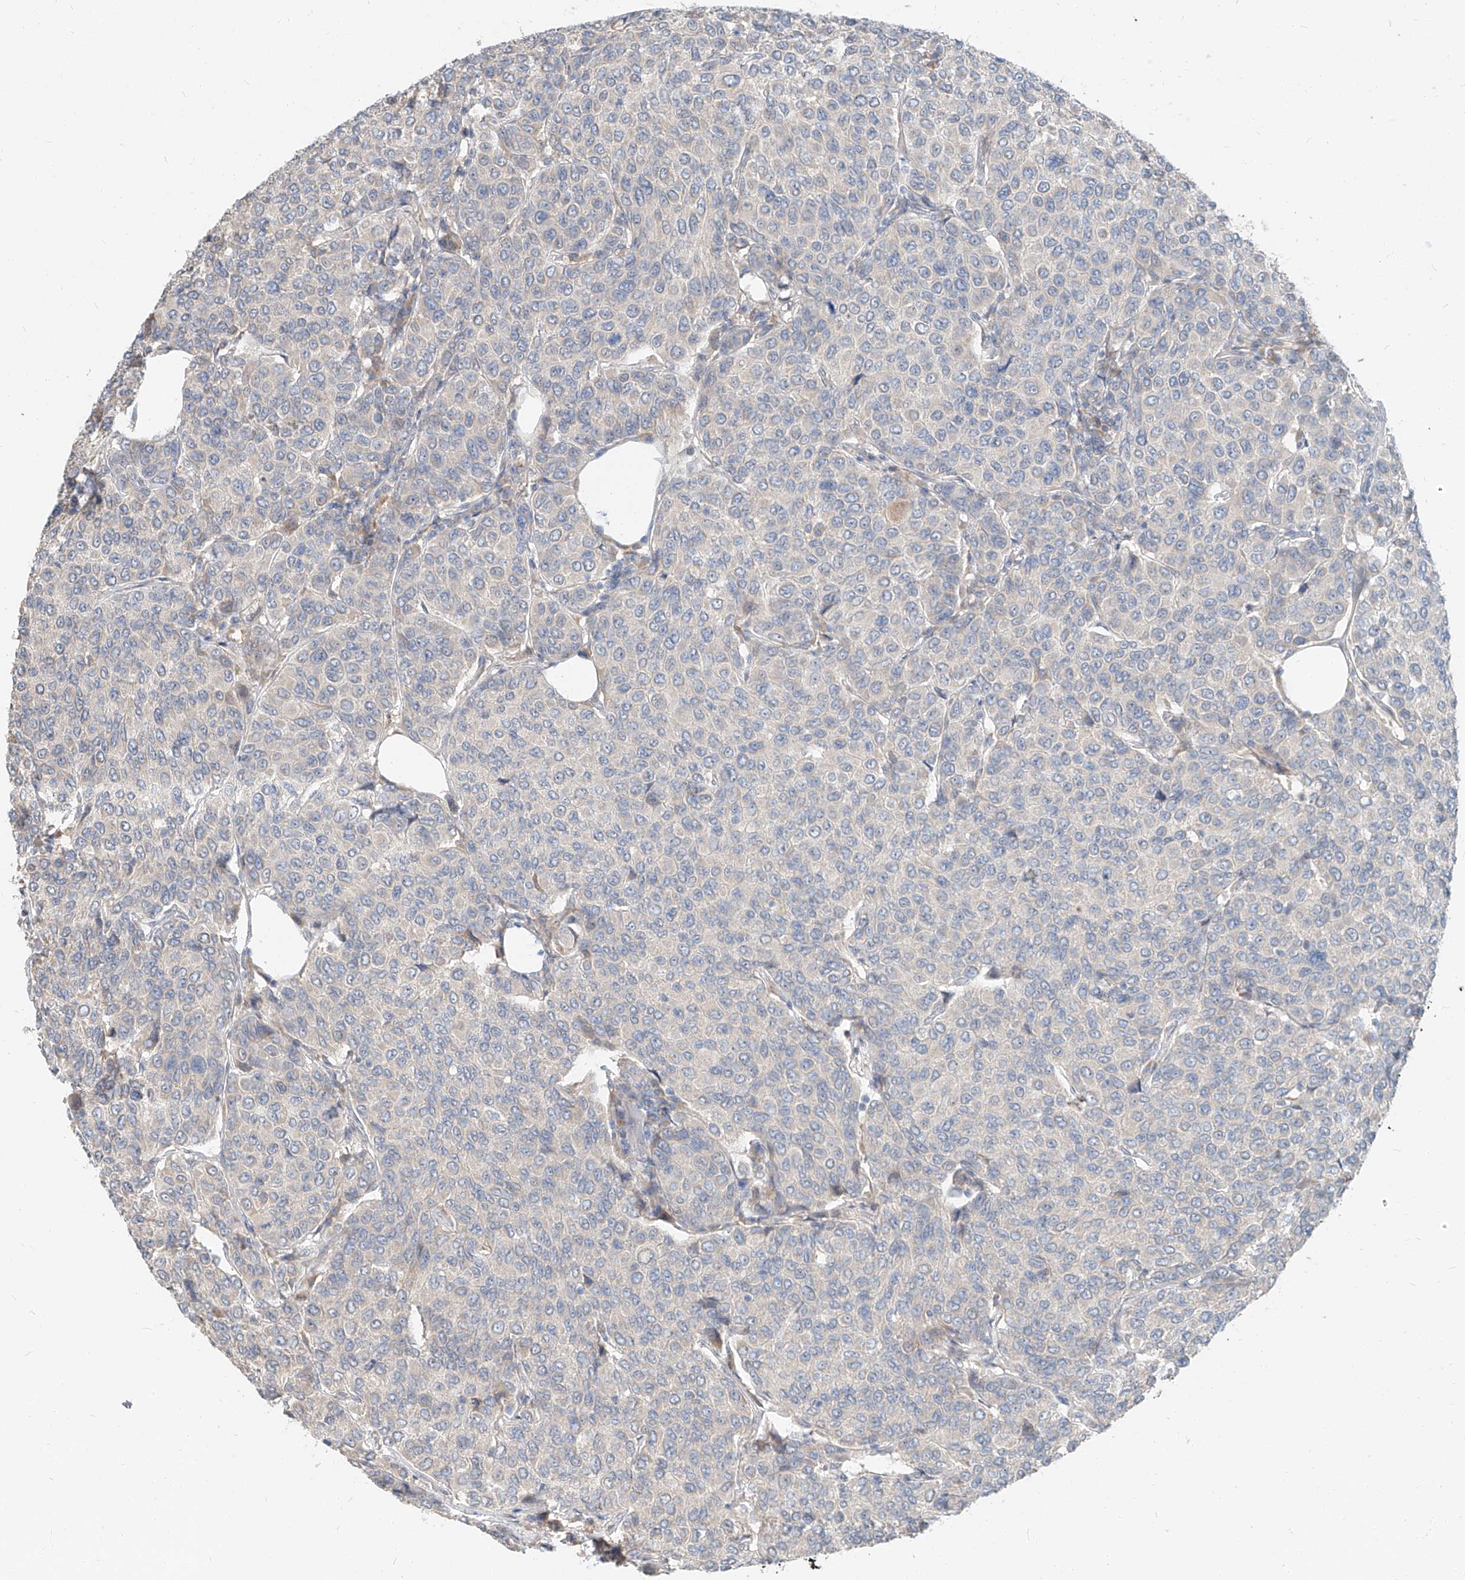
{"staining": {"intensity": "negative", "quantity": "none", "location": "none"}, "tissue": "breast cancer", "cell_type": "Tumor cells", "image_type": "cancer", "snomed": [{"axis": "morphology", "description": "Duct carcinoma"}, {"axis": "topography", "description": "Breast"}], "caption": "Image shows no significant protein positivity in tumor cells of invasive ductal carcinoma (breast).", "gene": "STX19", "patient": {"sex": "female", "age": 55}}